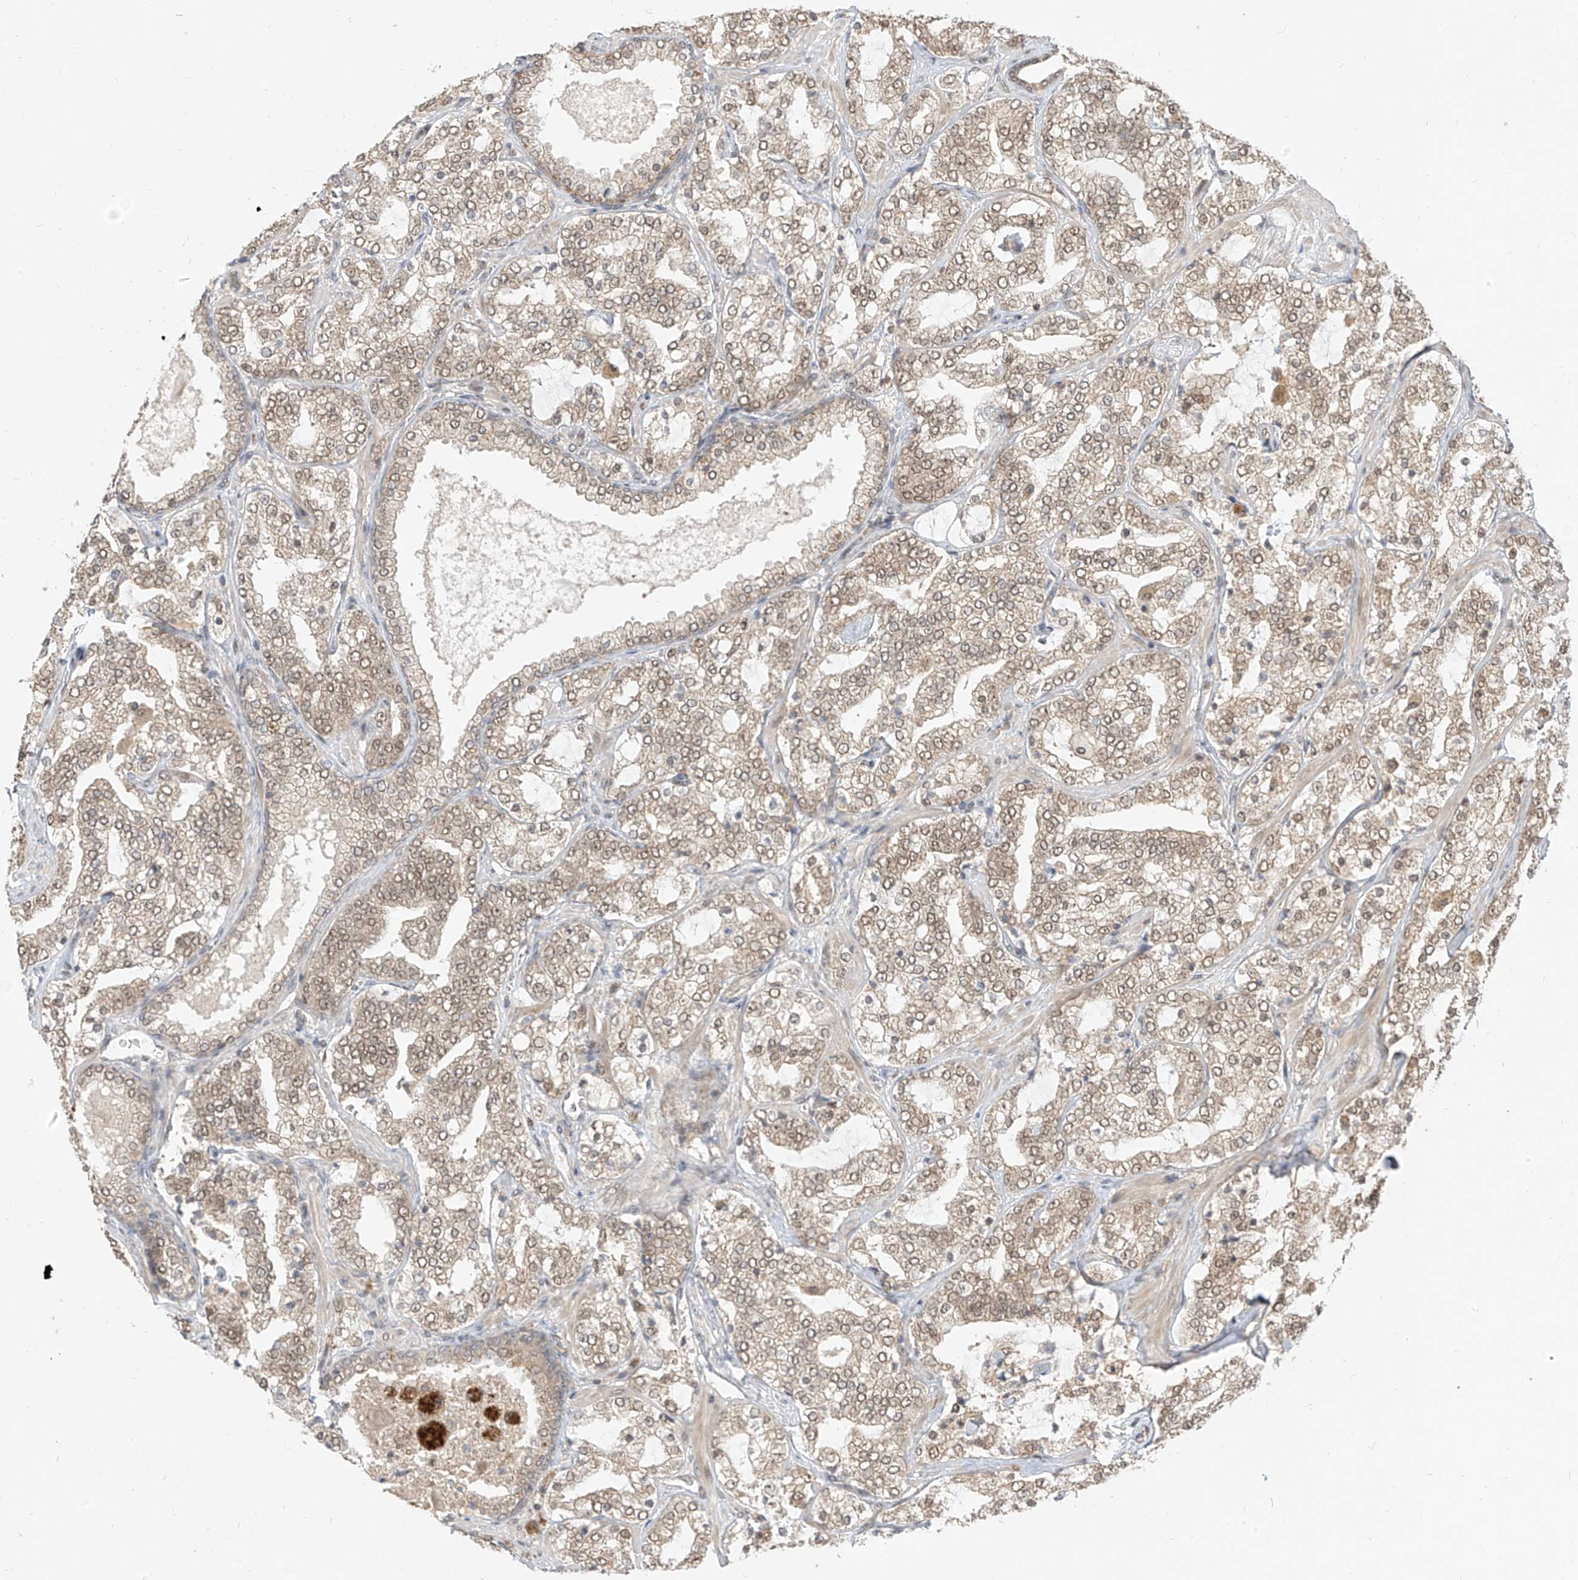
{"staining": {"intensity": "weak", "quantity": ">75%", "location": "cytoplasmic/membranous,nuclear"}, "tissue": "prostate cancer", "cell_type": "Tumor cells", "image_type": "cancer", "snomed": [{"axis": "morphology", "description": "Adenocarcinoma, High grade"}, {"axis": "topography", "description": "Prostate"}], "caption": "High-power microscopy captured an immunohistochemistry (IHC) image of prostate cancer, revealing weak cytoplasmic/membranous and nuclear expression in about >75% of tumor cells.", "gene": "LCOR", "patient": {"sex": "male", "age": 64}}